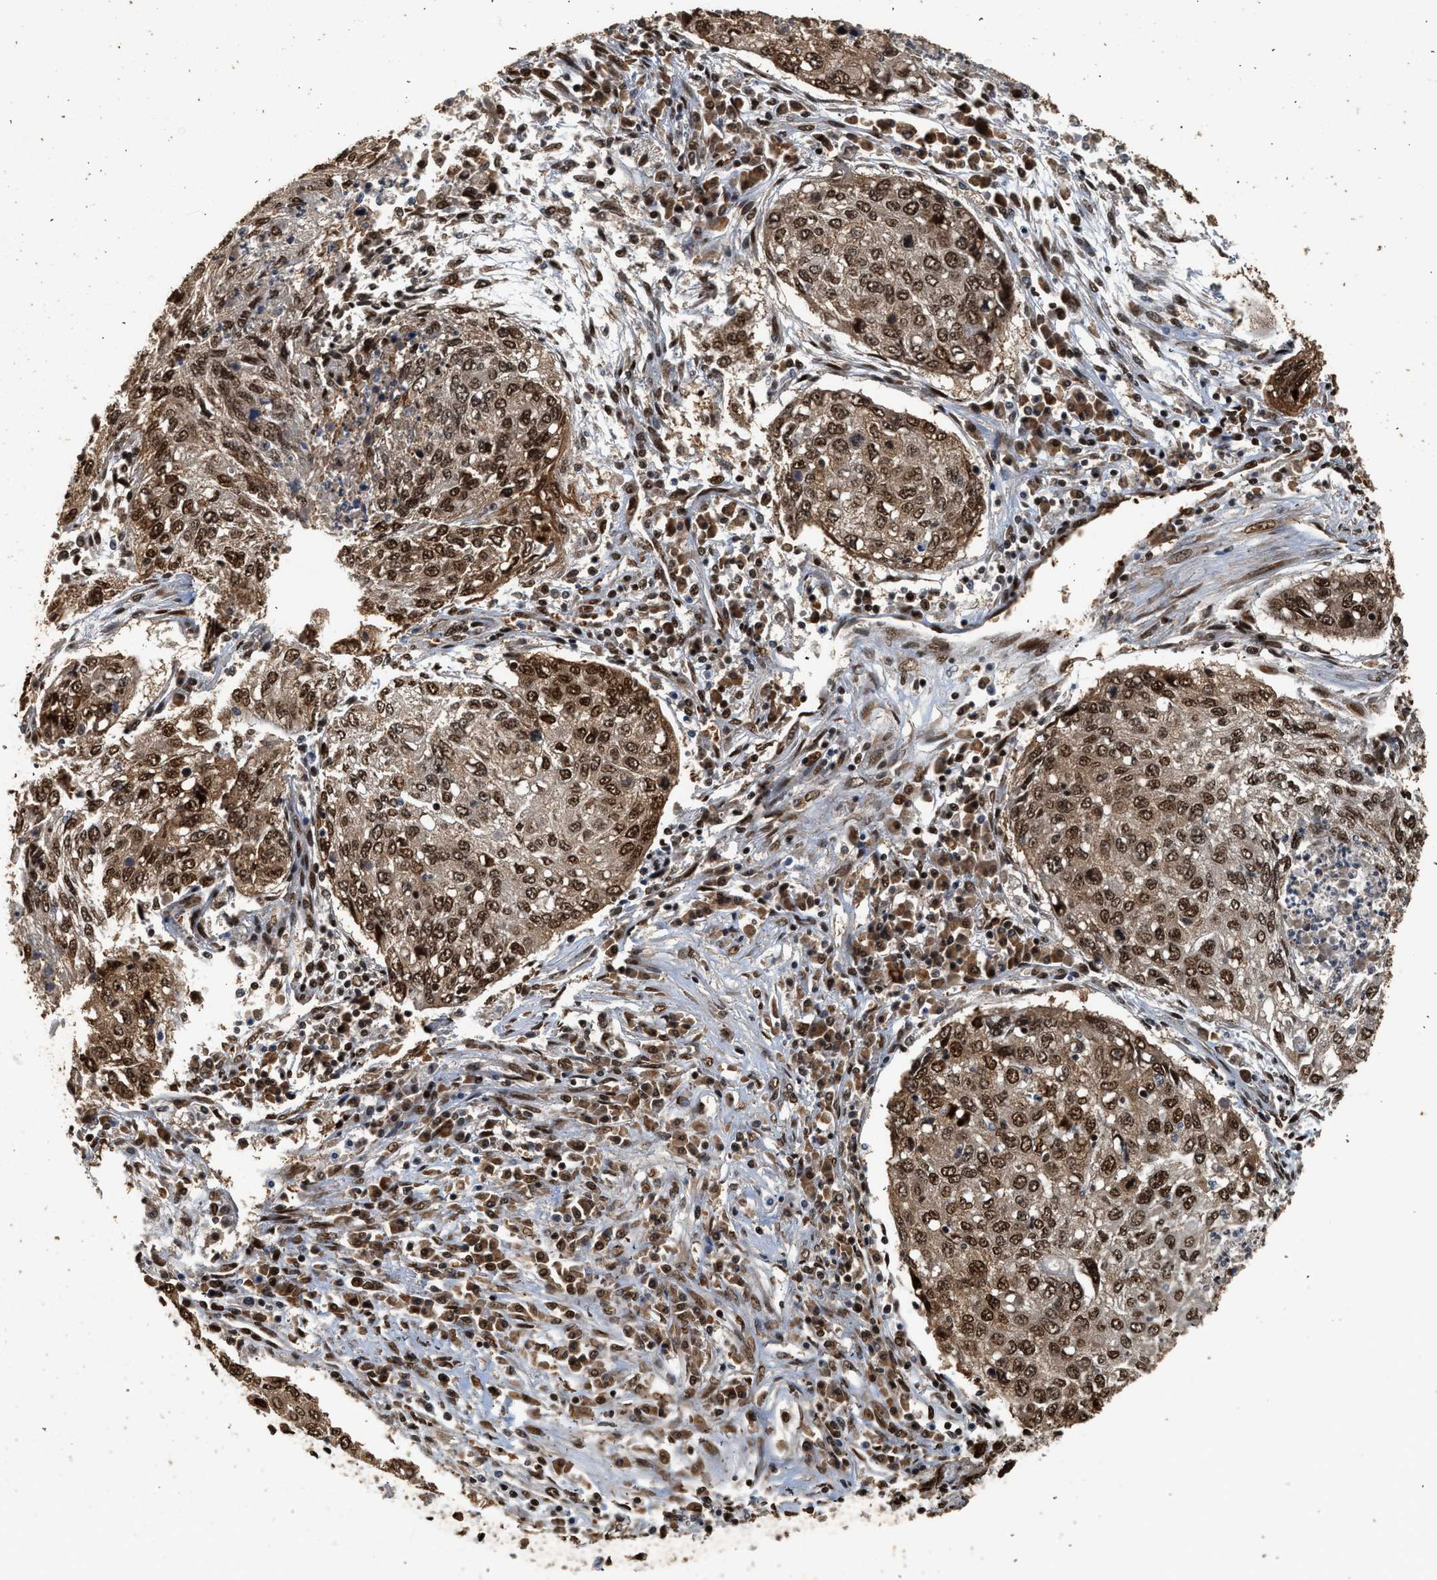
{"staining": {"intensity": "strong", "quantity": ">75%", "location": "nuclear"}, "tissue": "lung cancer", "cell_type": "Tumor cells", "image_type": "cancer", "snomed": [{"axis": "morphology", "description": "Squamous cell carcinoma, NOS"}, {"axis": "topography", "description": "Lung"}], "caption": "Immunohistochemical staining of lung squamous cell carcinoma reveals strong nuclear protein staining in approximately >75% of tumor cells. Using DAB (3,3'-diaminobenzidine) (brown) and hematoxylin (blue) stains, captured at high magnification using brightfield microscopy.", "gene": "PPP4R3B", "patient": {"sex": "female", "age": 63}}